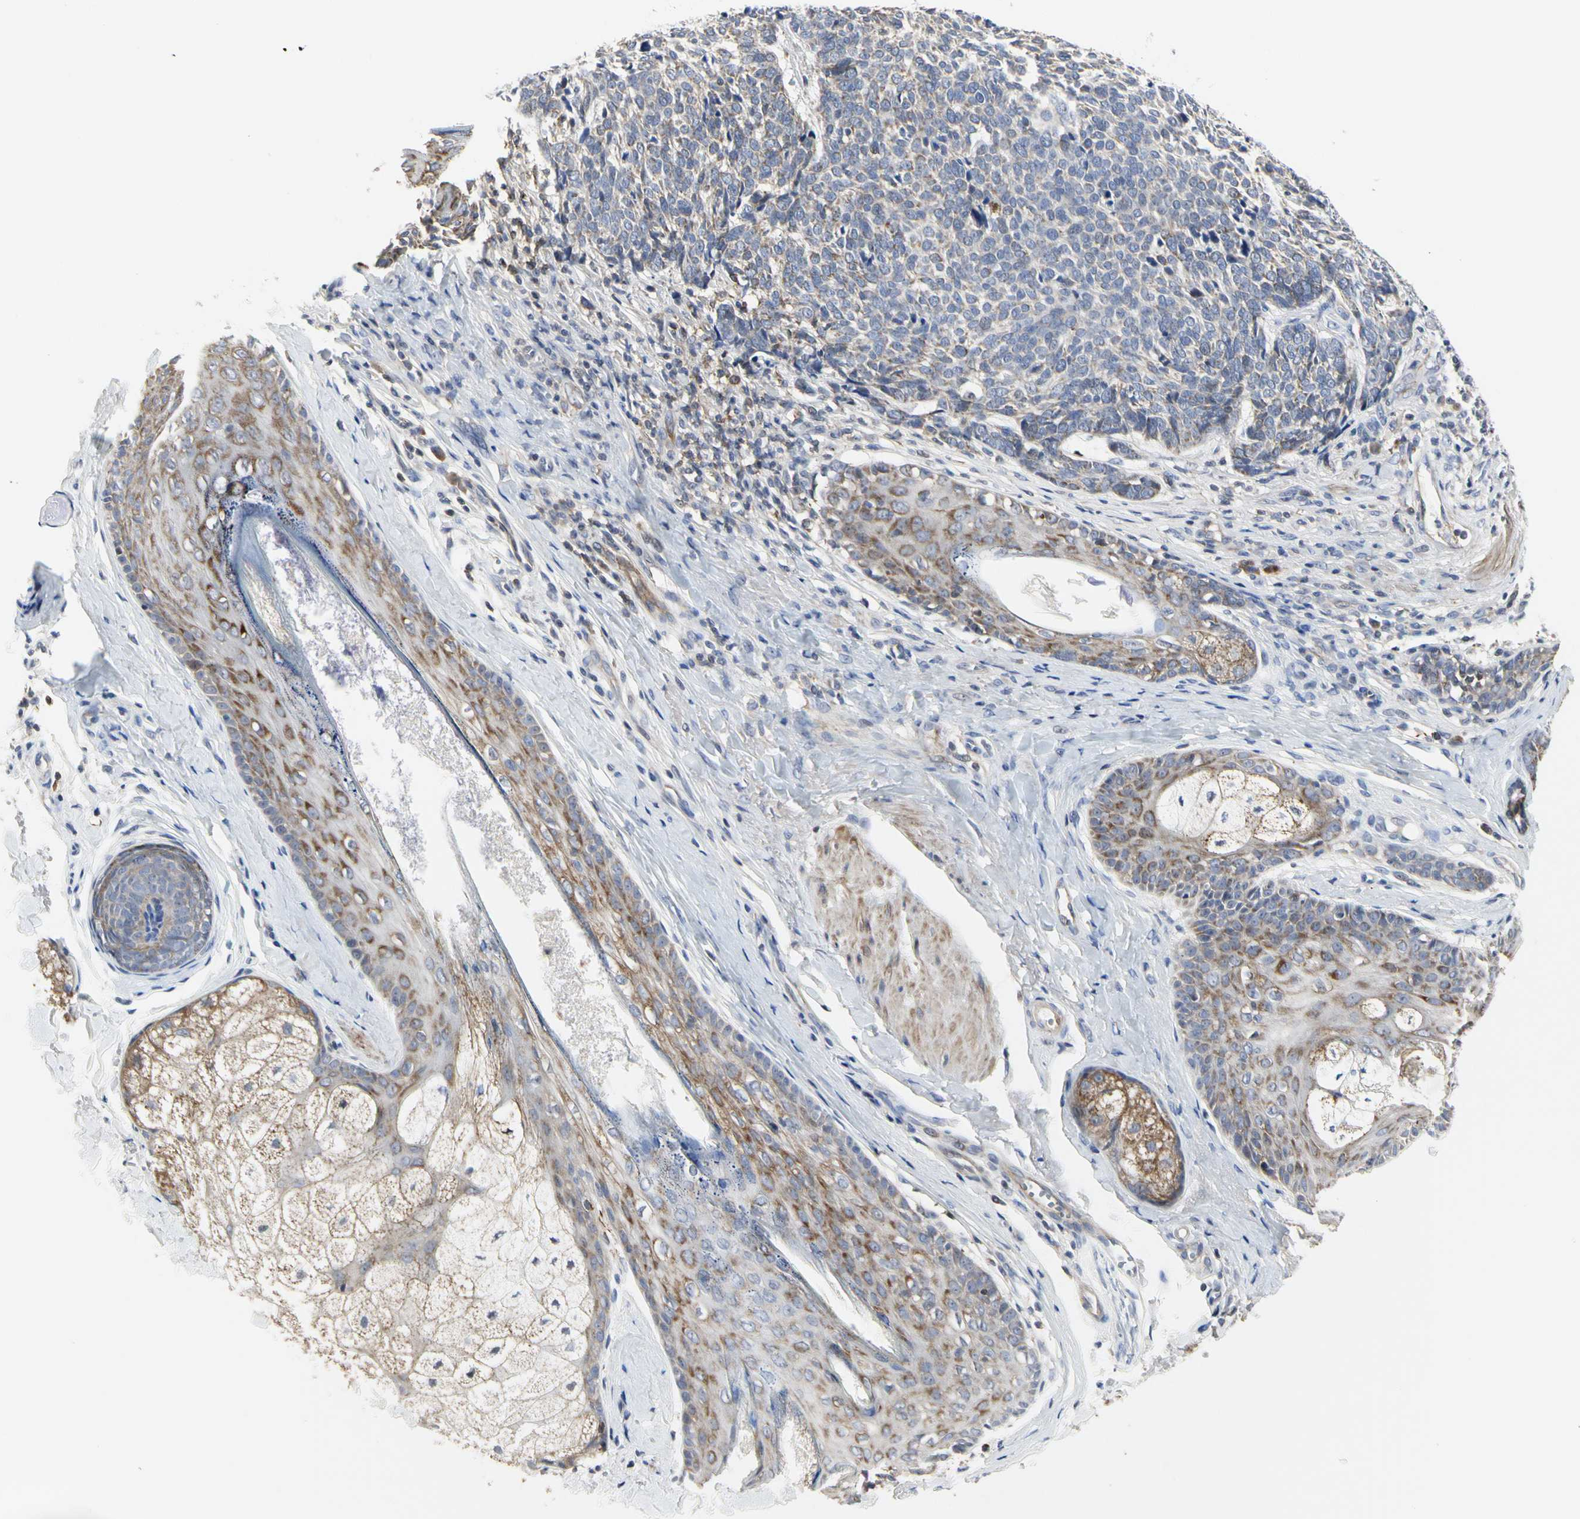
{"staining": {"intensity": "moderate", "quantity": "25%-75%", "location": "cytoplasmic/membranous"}, "tissue": "skin cancer", "cell_type": "Tumor cells", "image_type": "cancer", "snomed": [{"axis": "morphology", "description": "Basal cell carcinoma"}, {"axis": "topography", "description": "Skin"}], "caption": "Brown immunohistochemical staining in human skin basal cell carcinoma exhibits moderate cytoplasmic/membranous positivity in about 25%-75% of tumor cells.", "gene": "SHANK2", "patient": {"sex": "male", "age": 84}}